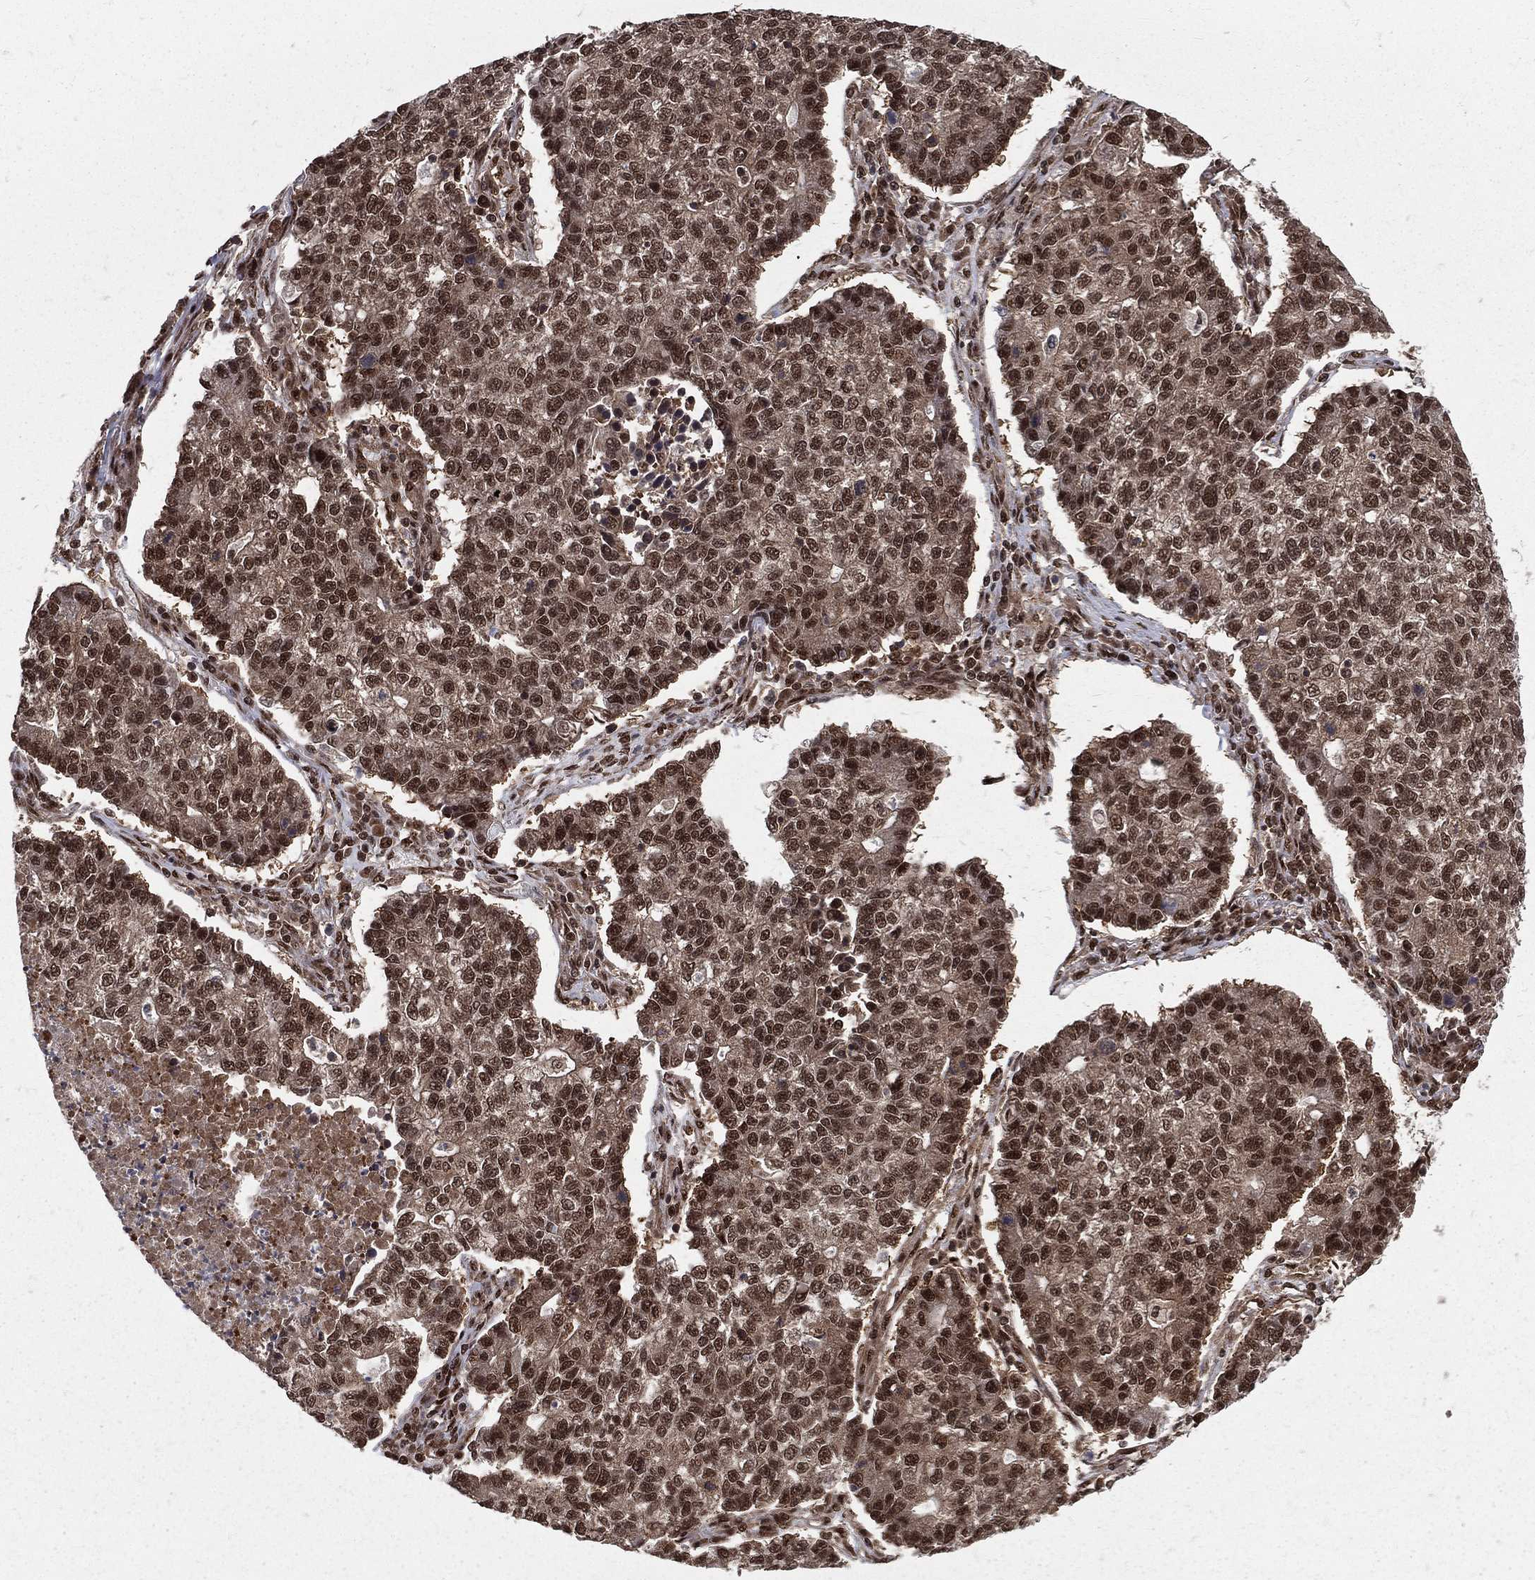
{"staining": {"intensity": "moderate", "quantity": ">75%", "location": "cytoplasmic/membranous,nuclear"}, "tissue": "lung cancer", "cell_type": "Tumor cells", "image_type": "cancer", "snomed": [{"axis": "morphology", "description": "Adenocarcinoma, NOS"}, {"axis": "topography", "description": "Lung"}], "caption": "This micrograph displays lung cancer (adenocarcinoma) stained with immunohistochemistry (IHC) to label a protein in brown. The cytoplasmic/membranous and nuclear of tumor cells show moderate positivity for the protein. Nuclei are counter-stained blue.", "gene": "COPS4", "patient": {"sex": "male", "age": 57}}